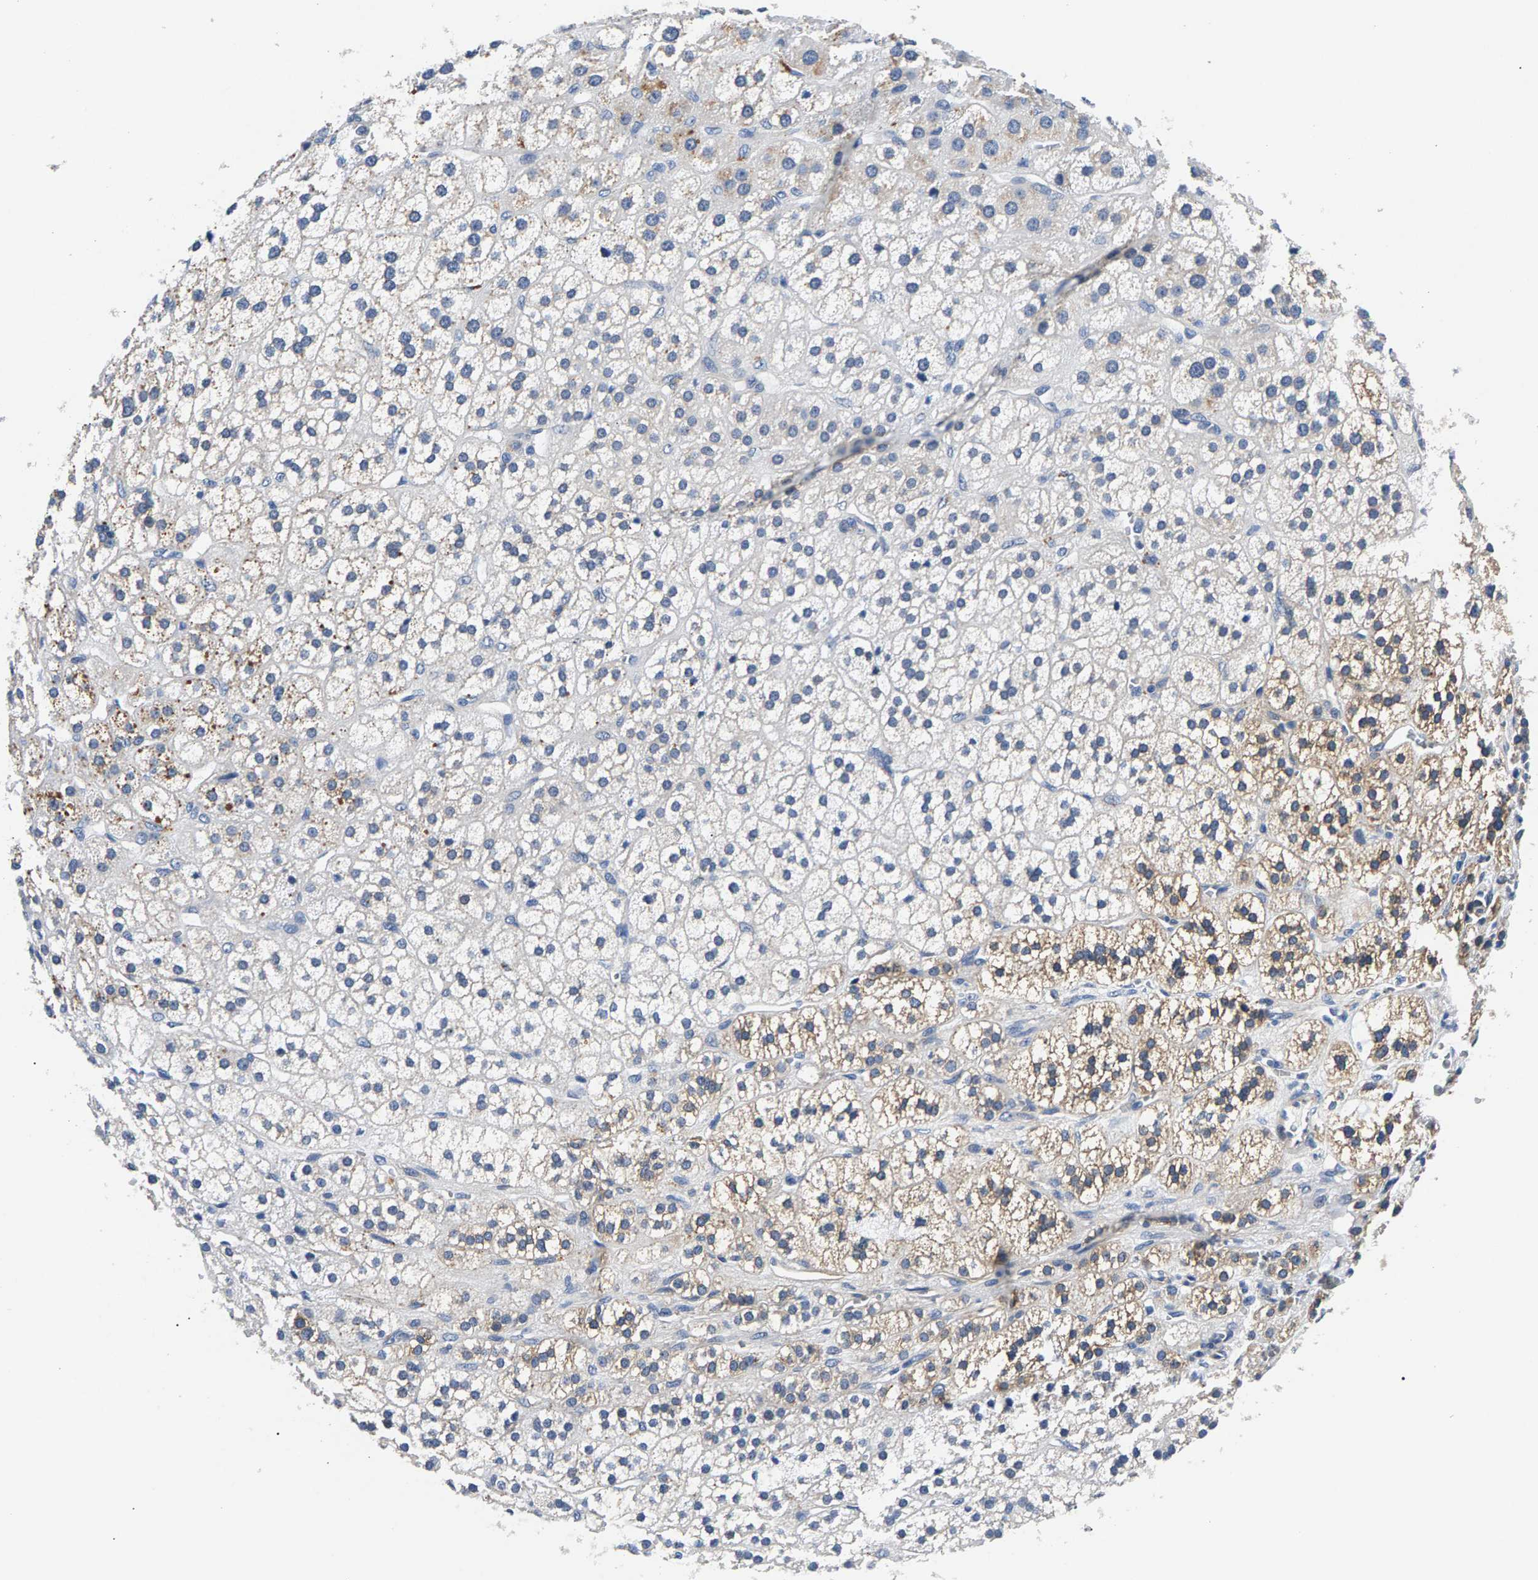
{"staining": {"intensity": "moderate", "quantity": "25%-75%", "location": "cytoplasmic/membranous"}, "tissue": "adrenal gland", "cell_type": "Glandular cells", "image_type": "normal", "snomed": [{"axis": "morphology", "description": "Normal tissue, NOS"}, {"axis": "topography", "description": "Adrenal gland"}], "caption": "IHC histopathology image of unremarkable human adrenal gland stained for a protein (brown), which displays medium levels of moderate cytoplasmic/membranous expression in about 25%-75% of glandular cells.", "gene": "P2RY4", "patient": {"sex": "male", "age": 56}}